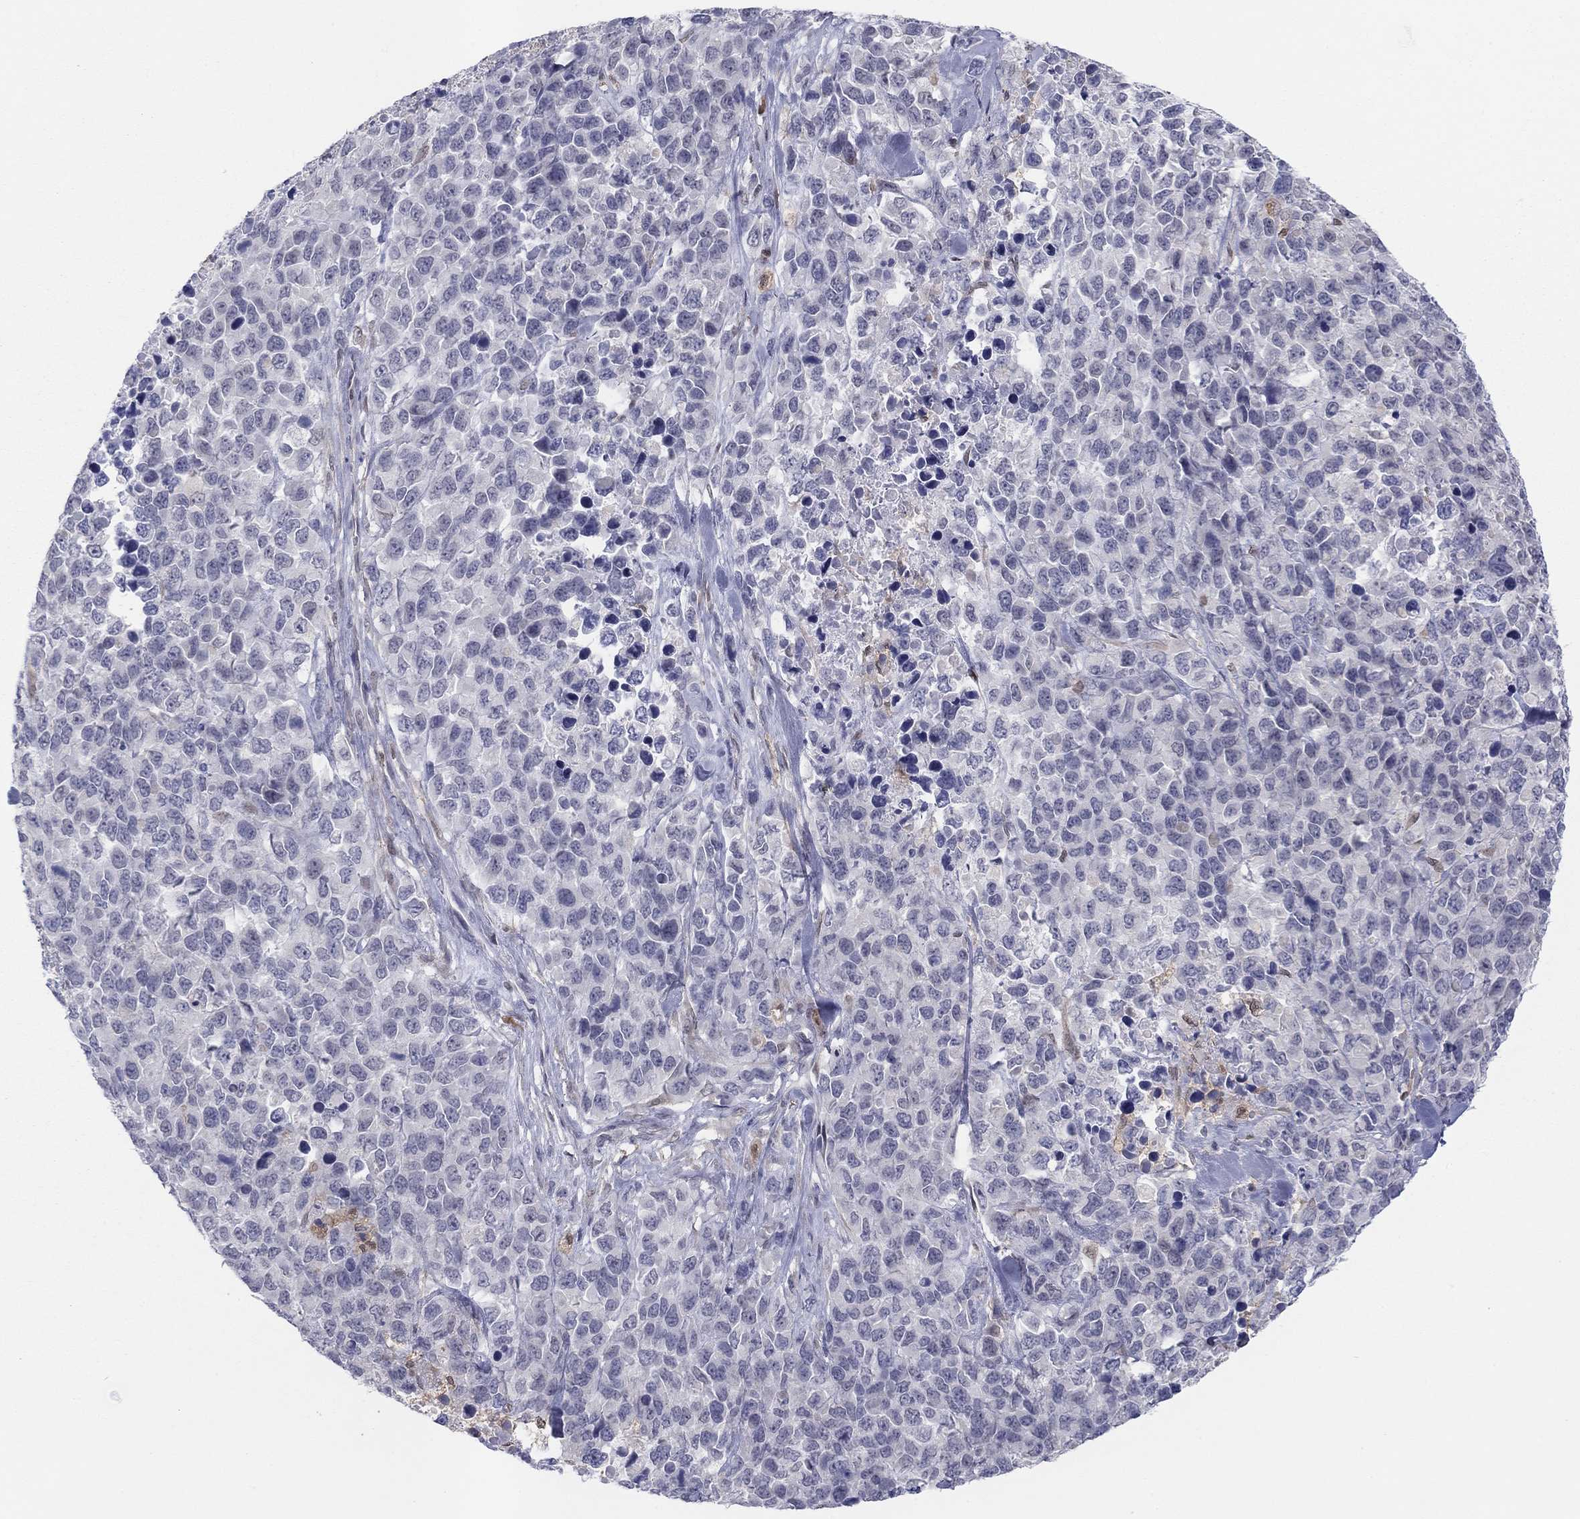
{"staining": {"intensity": "negative", "quantity": "none", "location": "none"}, "tissue": "melanoma", "cell_type": "Tumor cells", "image_type": "cancer", "snomed": [{"axis": "morphology", "description": "Malignant melanoma, Metastatic site"}, {"axis": "topography", "description": "Skin"}], "caption": "An image of malignant melanoma (metastatic site) stained for a protein displays no brown staining in tumor cells.", "gene": "PDXK", "patient": {"sex": "male", "age": 84}}